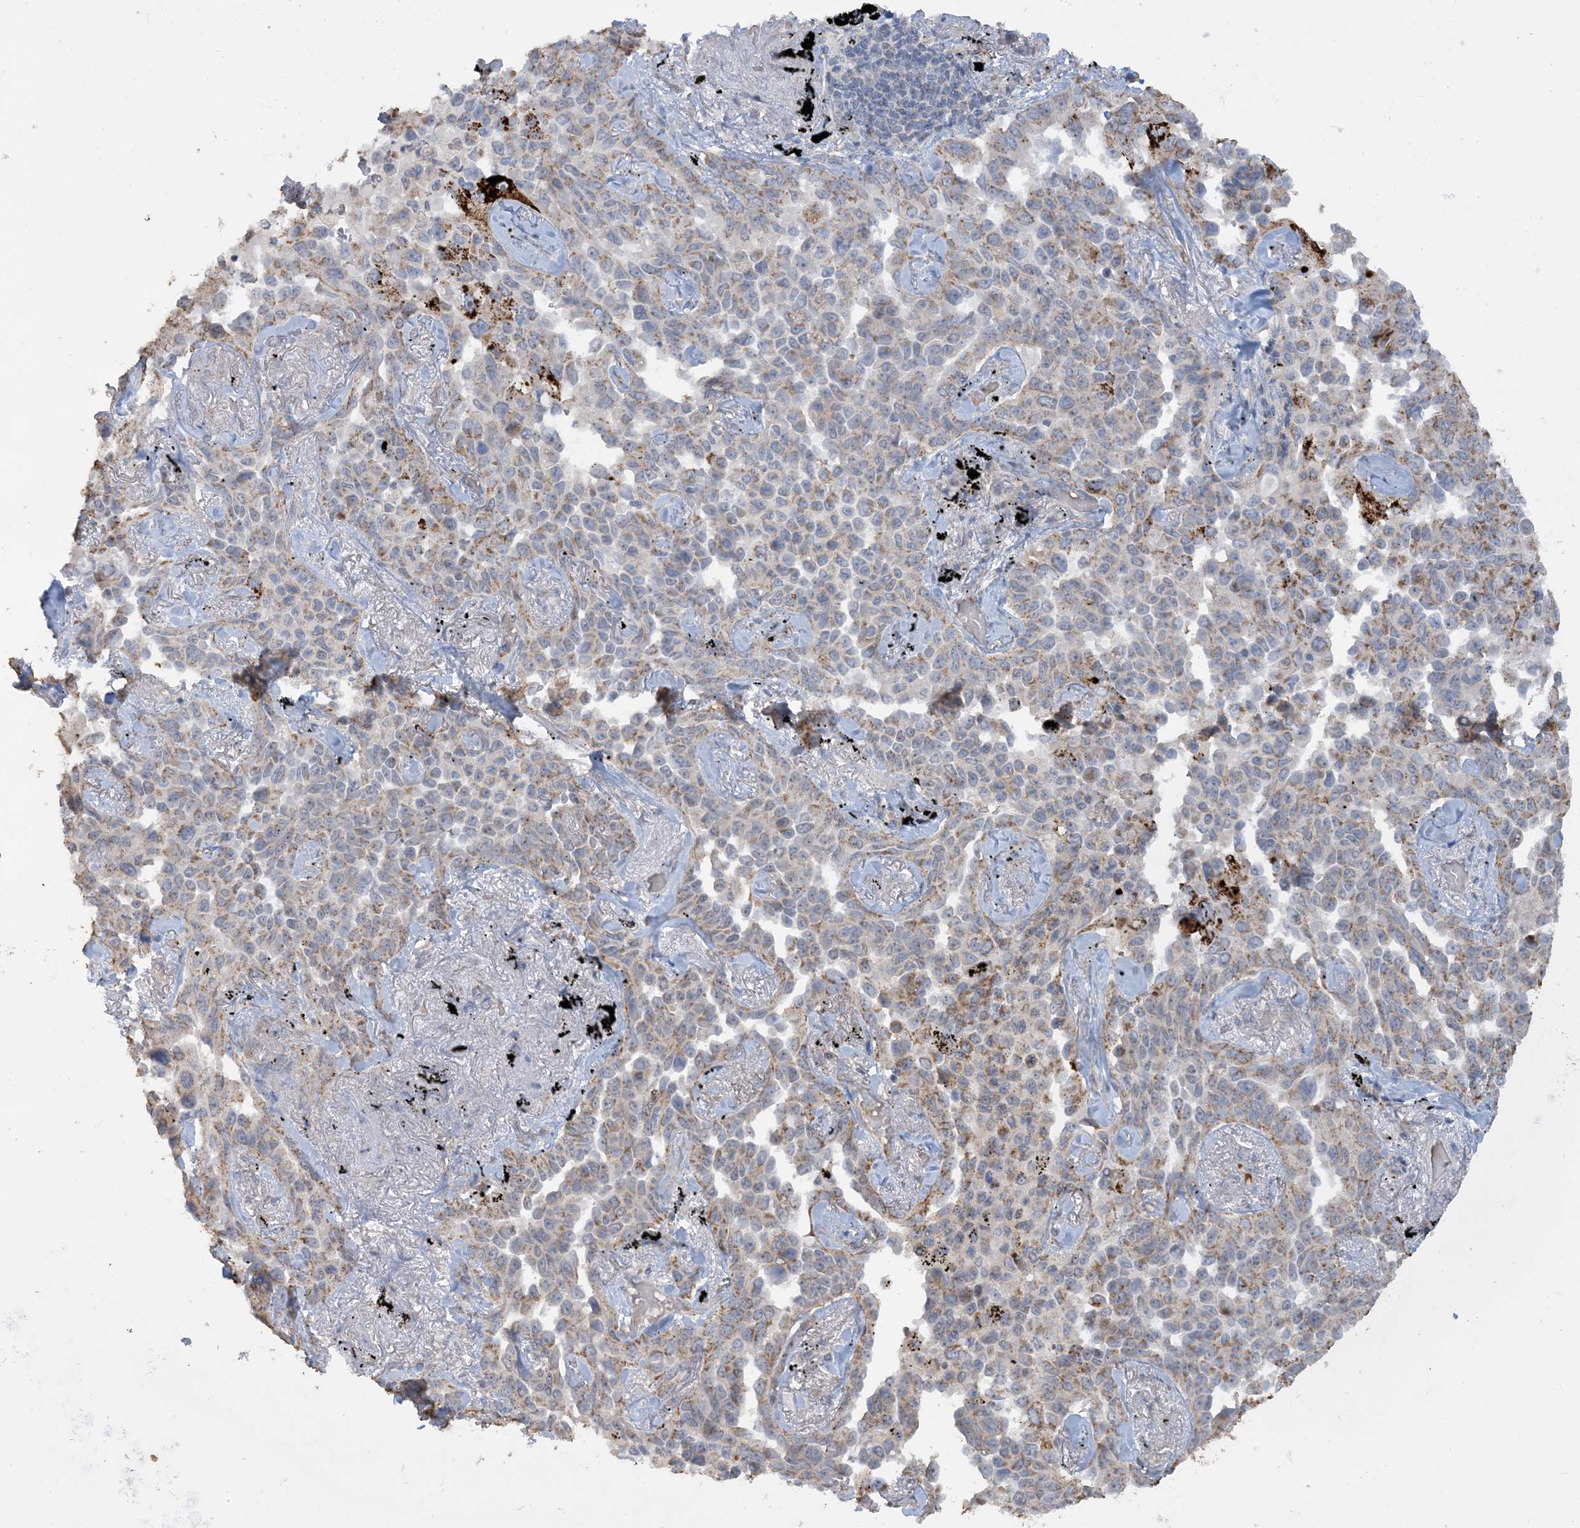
{"staining": {"intensity": "moderate", "quantity": "25%-75%", "location": "cytoplasmic/membranous"}, "tissue": "lung cancer", "cell_type": "Tumor cells", "image_type": "cancer", "snomed": [{"axis": "morphology", "description": "Adenocarcinoma, NOS"}, {"axis": "topography", "description": "Lung"}], "caption": "A micrograph of human lung cancer (adenocarcinoma) stained for a protein reveals moderate cytoplasmic/membranous brown staining in tumor cells.", "gene": "SFMBT2", "patient": {"sex": "female", "age": 67}}